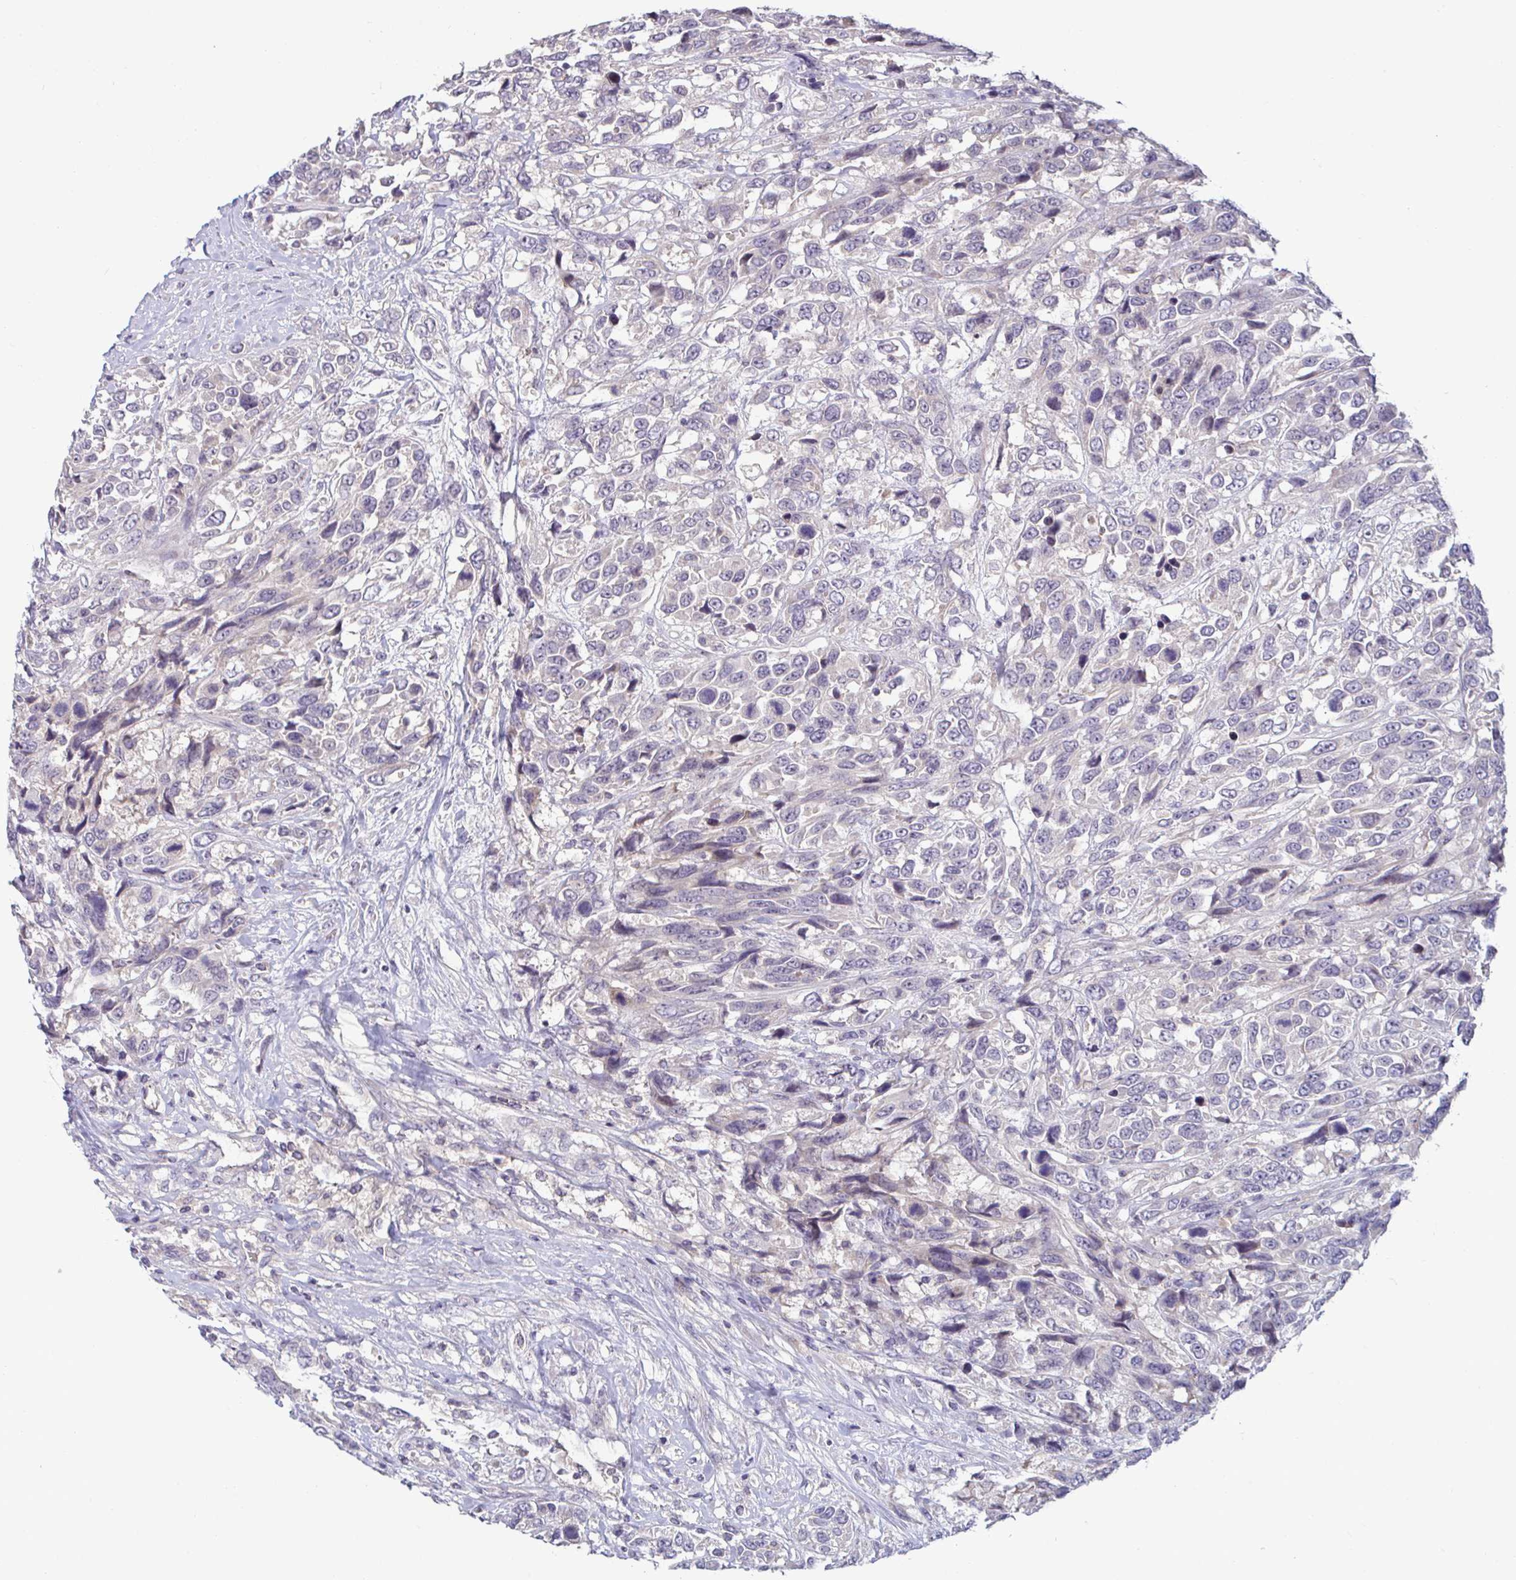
{"staining": {"intensity": "negative", "quantity": "none", "location": "none"}, "tissue": "urothelial cancer", "cell_type": "Tumor cells", "image_type": "cancer", "snomed": [{"axis": "morphology", "description": "Urothelial carcinoma, High grade"}, {"axis": "topography", "description": "Urinary bladder"}], "caption": "The micrograph shows no significant expression in tumor cells of urothelial cancer.", "gene": "GSTM1", "patient": {"sex": "female", "age": 70}}